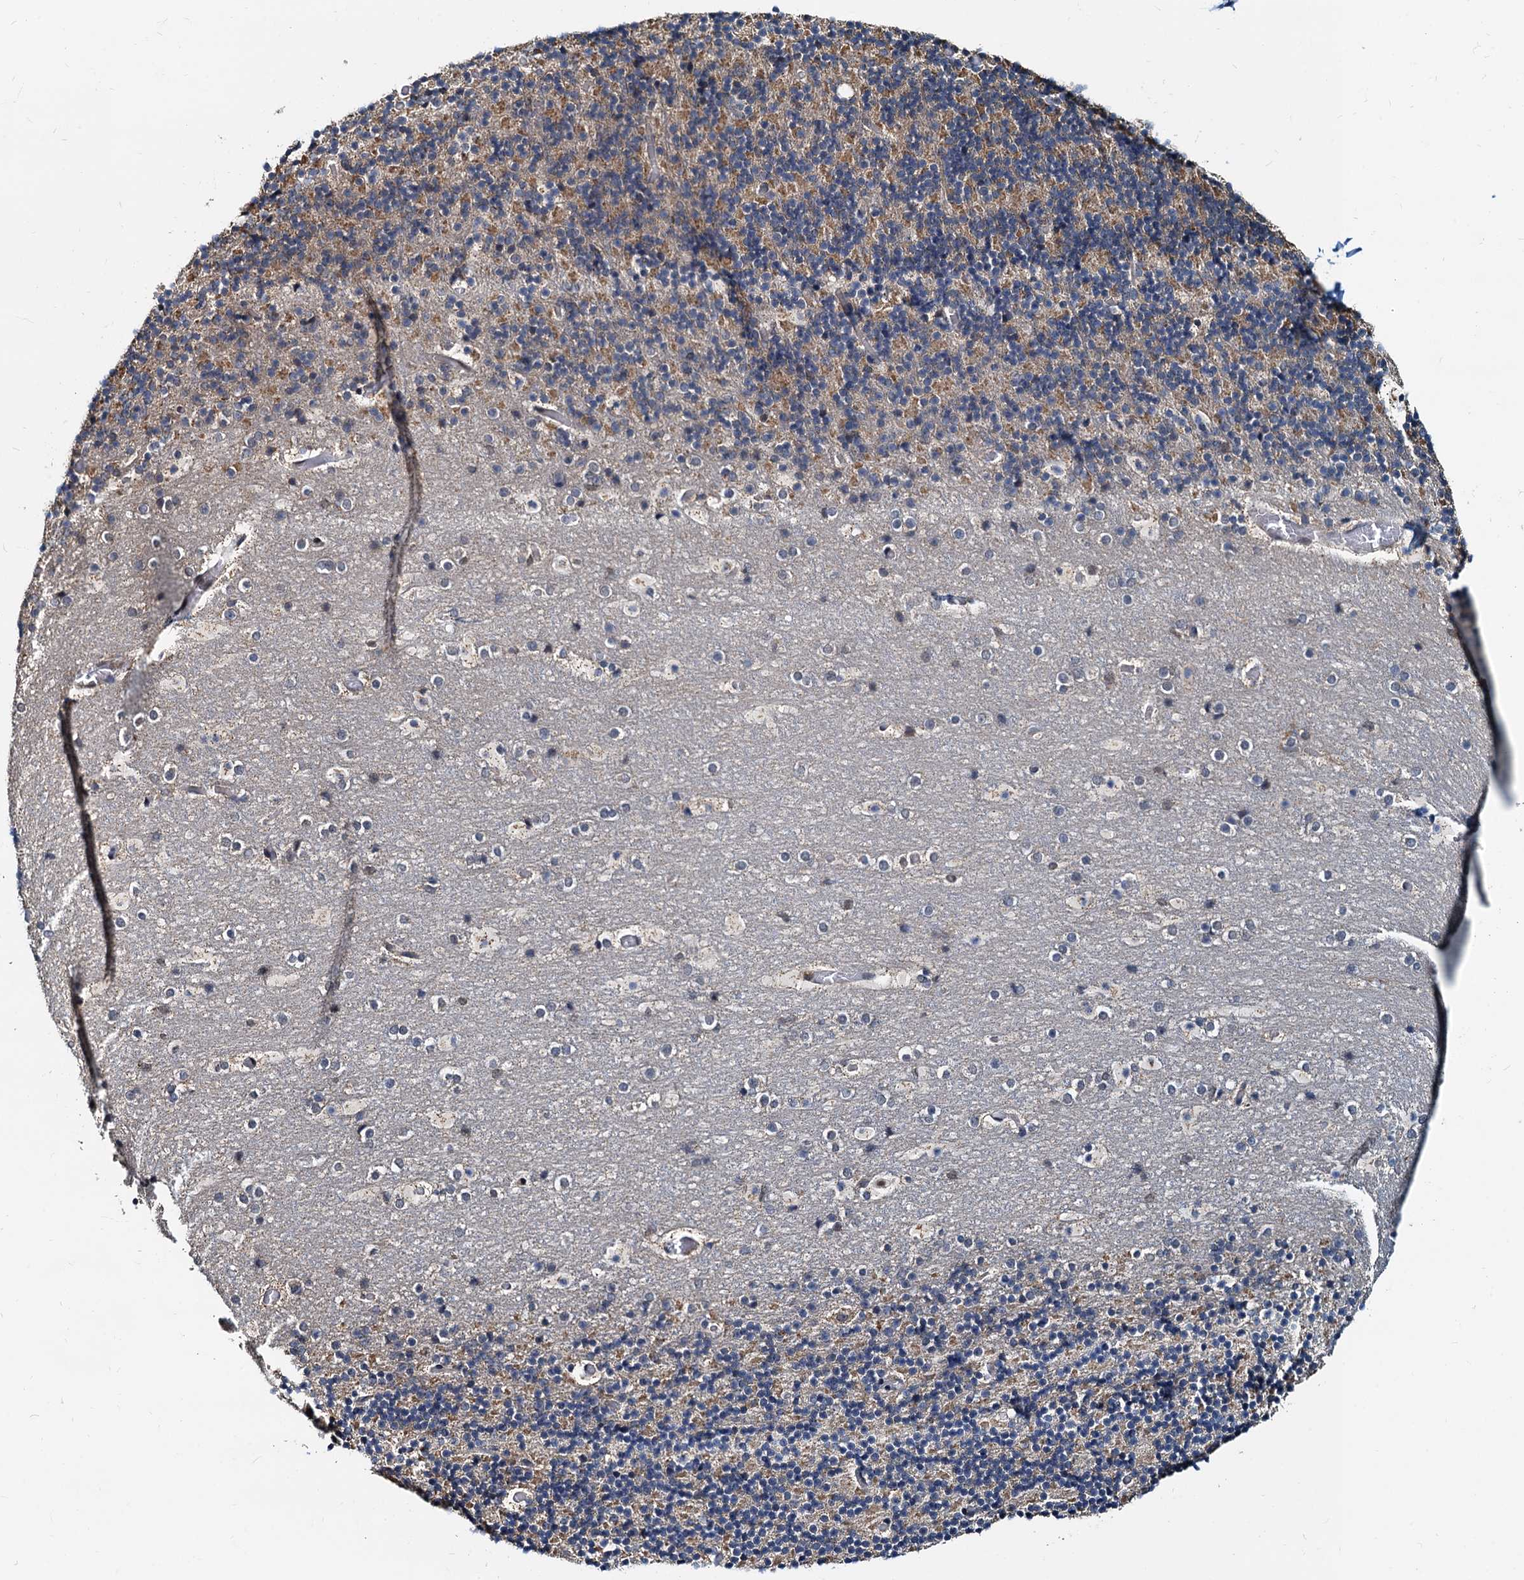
{"staining": {"intensity": "weak", "quantity": "25%-75%", "location": "cytoplasmic/membranous"}, "tissue": "cerebellum", "cell_type": "Cells in granular layer", "image_type": "normal", "snomed": [{"axis": "morphology", "description": "Normal tissue, NOS"}, {"axis": "topography", "description": "Cerebellum"}], "caption": "An immunohistochemistry image of normal tissue is shown. Protein staining in brown labels weak cytoplasmic/membranous positivity in cerebellum within cells in granular layer.", "gene": "MCMBP", "patient": {"sex": "male", "age": 57}}